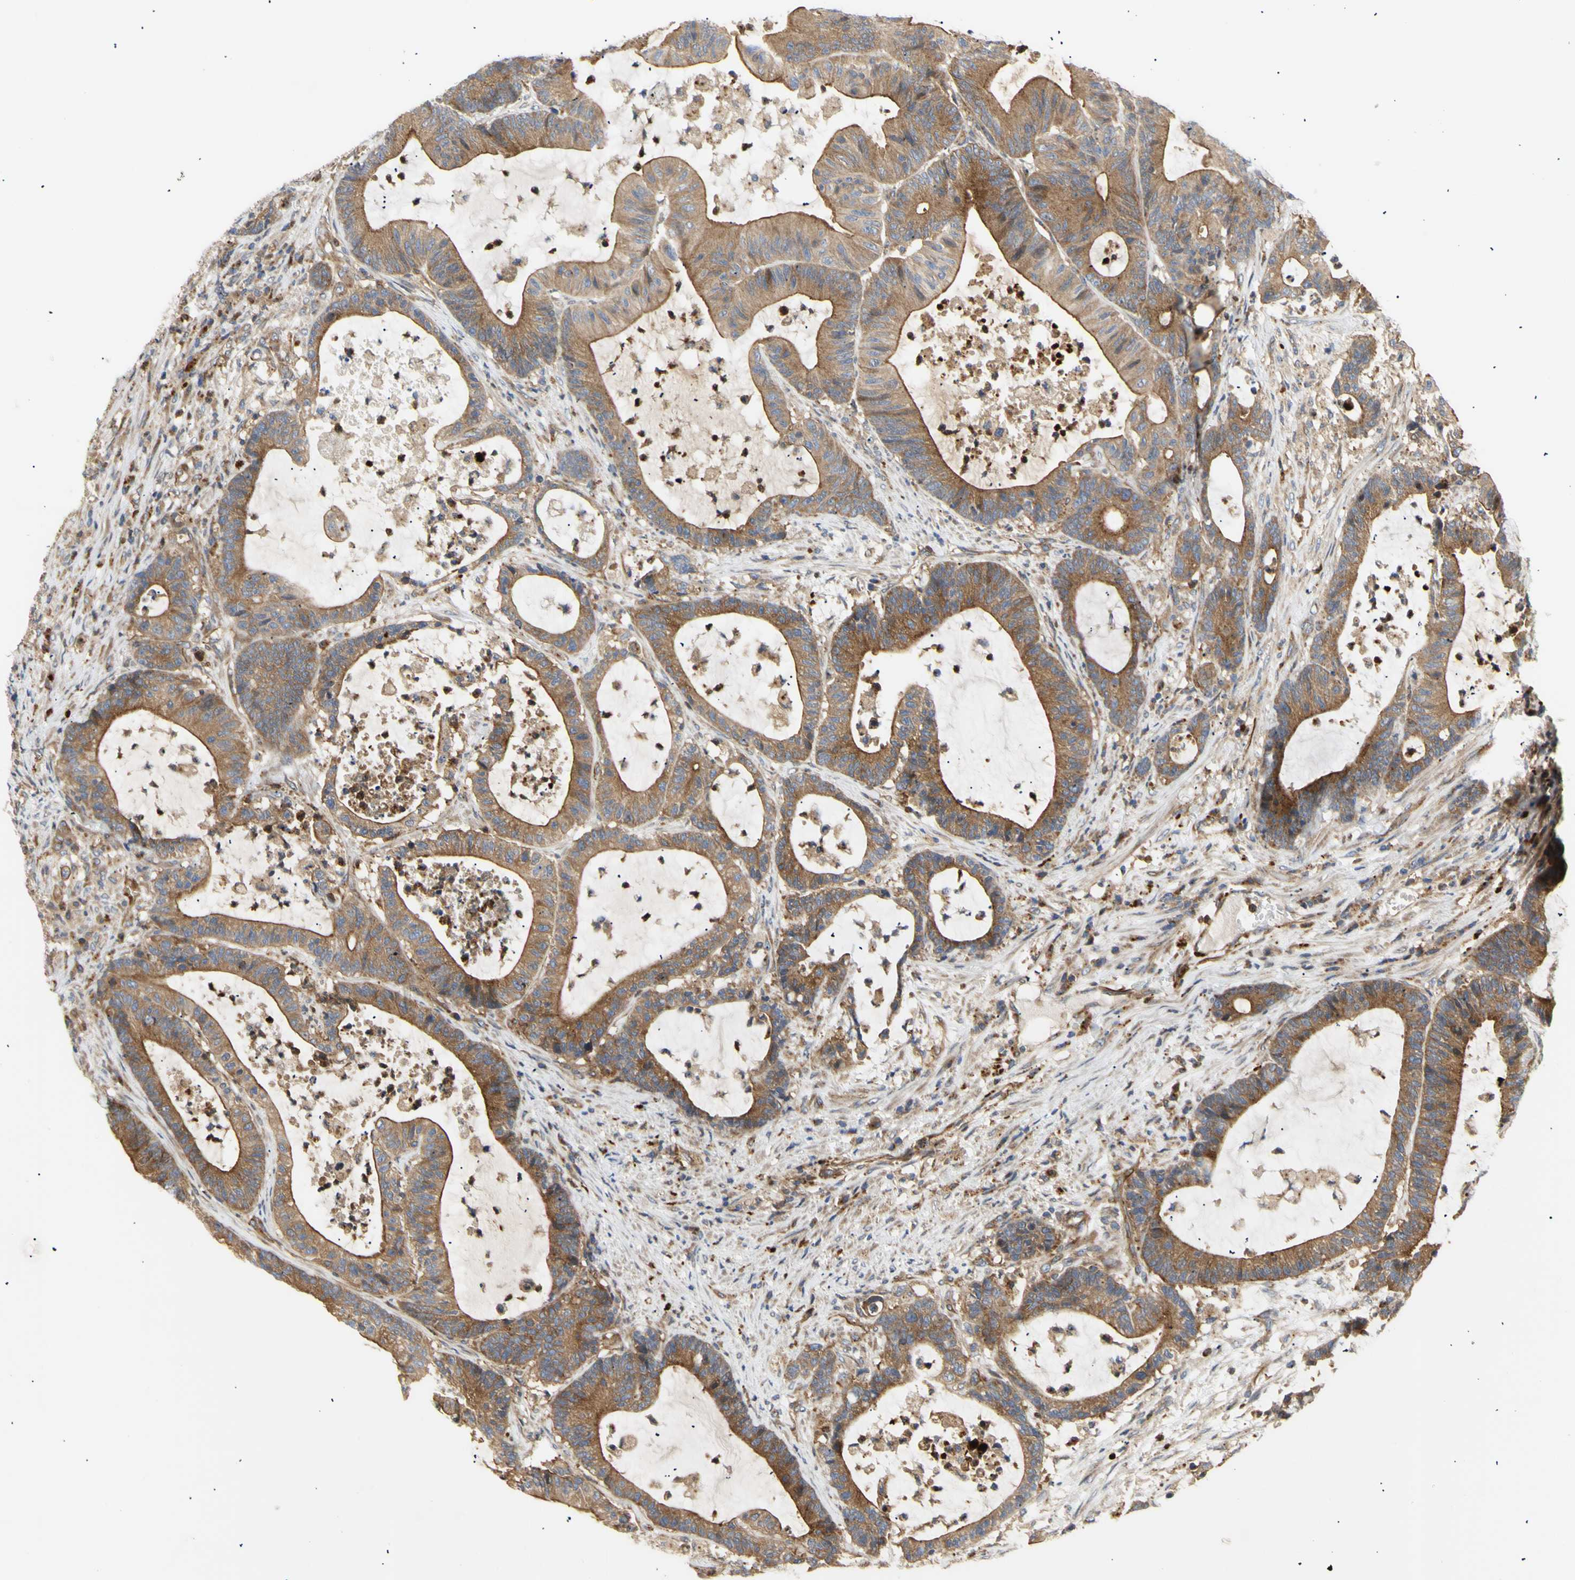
{"staining": {"intensity": "moderate", "quantity": ">75%", "location": "cytoplasmic/membranous"}, "tissue": "colorectal cancer", "cell_type": "Tumor cells", "image_type": "cancer", "snomed": [{"axis": "morphology", "description": "Adenocarcinoma, NOS"}, {"axis": "topography", "description": "Colon"}], "caption": "Immunohistochemical staining of human colorectal adenocarcinoma displays moderate cytoplasmic/membranous protein staining in approximately >75% of tumor cells. (brown staining indicates protein expression, while blue staining denotes nuclei).", "gene": "TUBG2", "patient": {"sex": "female", "age": 84}}